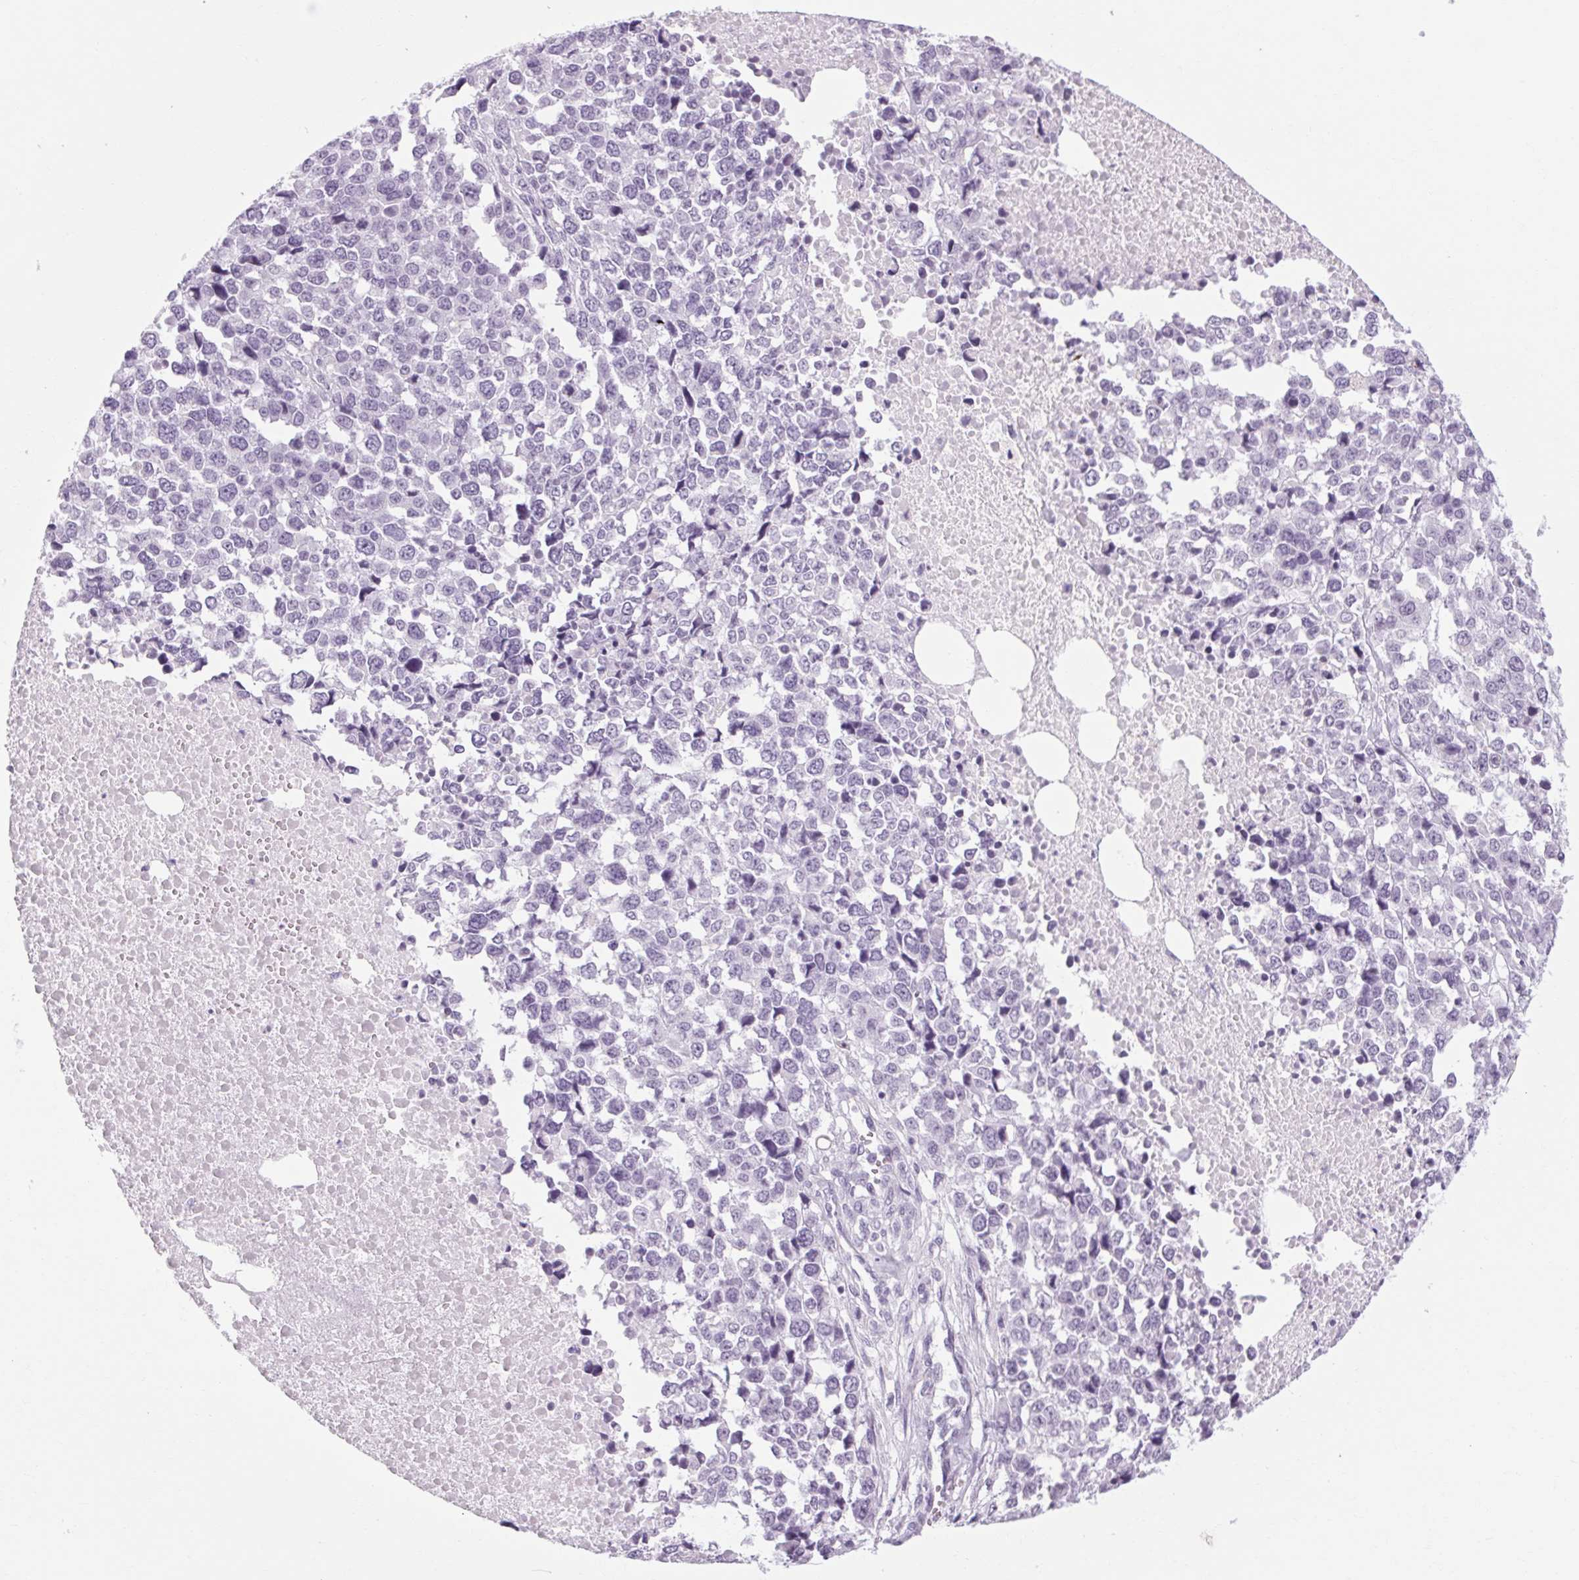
{"staining": {"intensity": "negative", "quantity": "none", "location": "none"}, "tissue": "melanoma", "cell_type": "Tumor cells", "image_type": "cancer", "snomed": [{"axis": "morphology", "description": "Malignant melanoma, Metastatic site"}, {"axis": "topography", "description": "Skin"}], "caption": "DAB immunohistochemical staining of malignant melanoma (metastatic site) shows no significant expression in tumor cells. (DAB (3,3'-diaminobenzidine) immunohistochemistry with hematoxylin counter stain).", "gene": "POMC", "patient": {"sex": "male", "age": 84}}